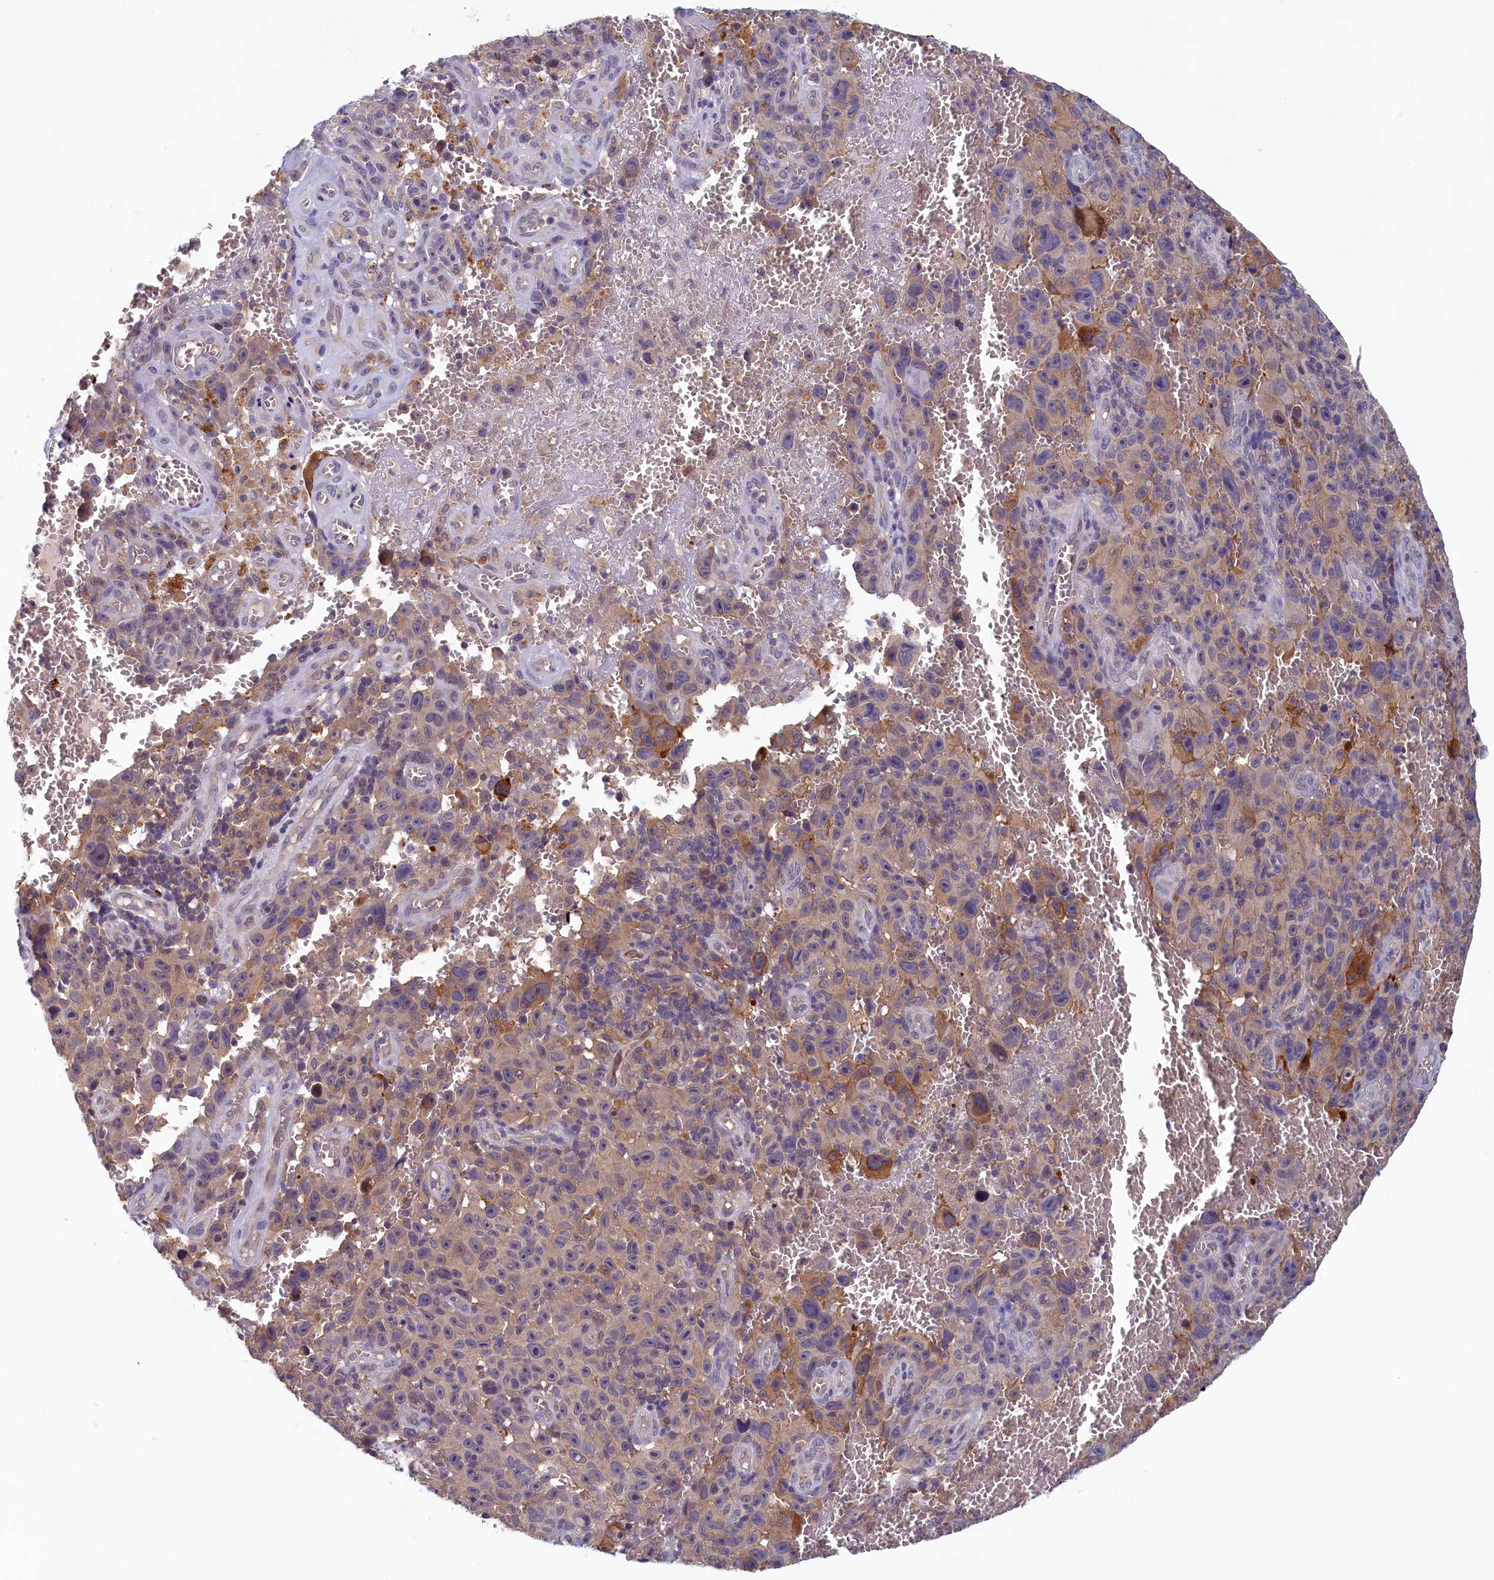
{"staining": {"intensity": "moderate", "quantity": "<25%", "location": "cytoplasmic/membranous"}, "tissue": "melanoma", "cell_type": "Tumor cells", "image_type": "cancer", "snomed": [{"axis": "morphology", "description": "Malignant melanoma, NOS"}, {"axis": "topography", "description": "Skin"}], "caption": "Protein expression by IHC reveals moderate cytoplasmic/membranous staining in approximately <25% of tumor cells in malignant melanoma.", "gene": "NUBP2", "patient": {"sex": "female", "age": 82}}